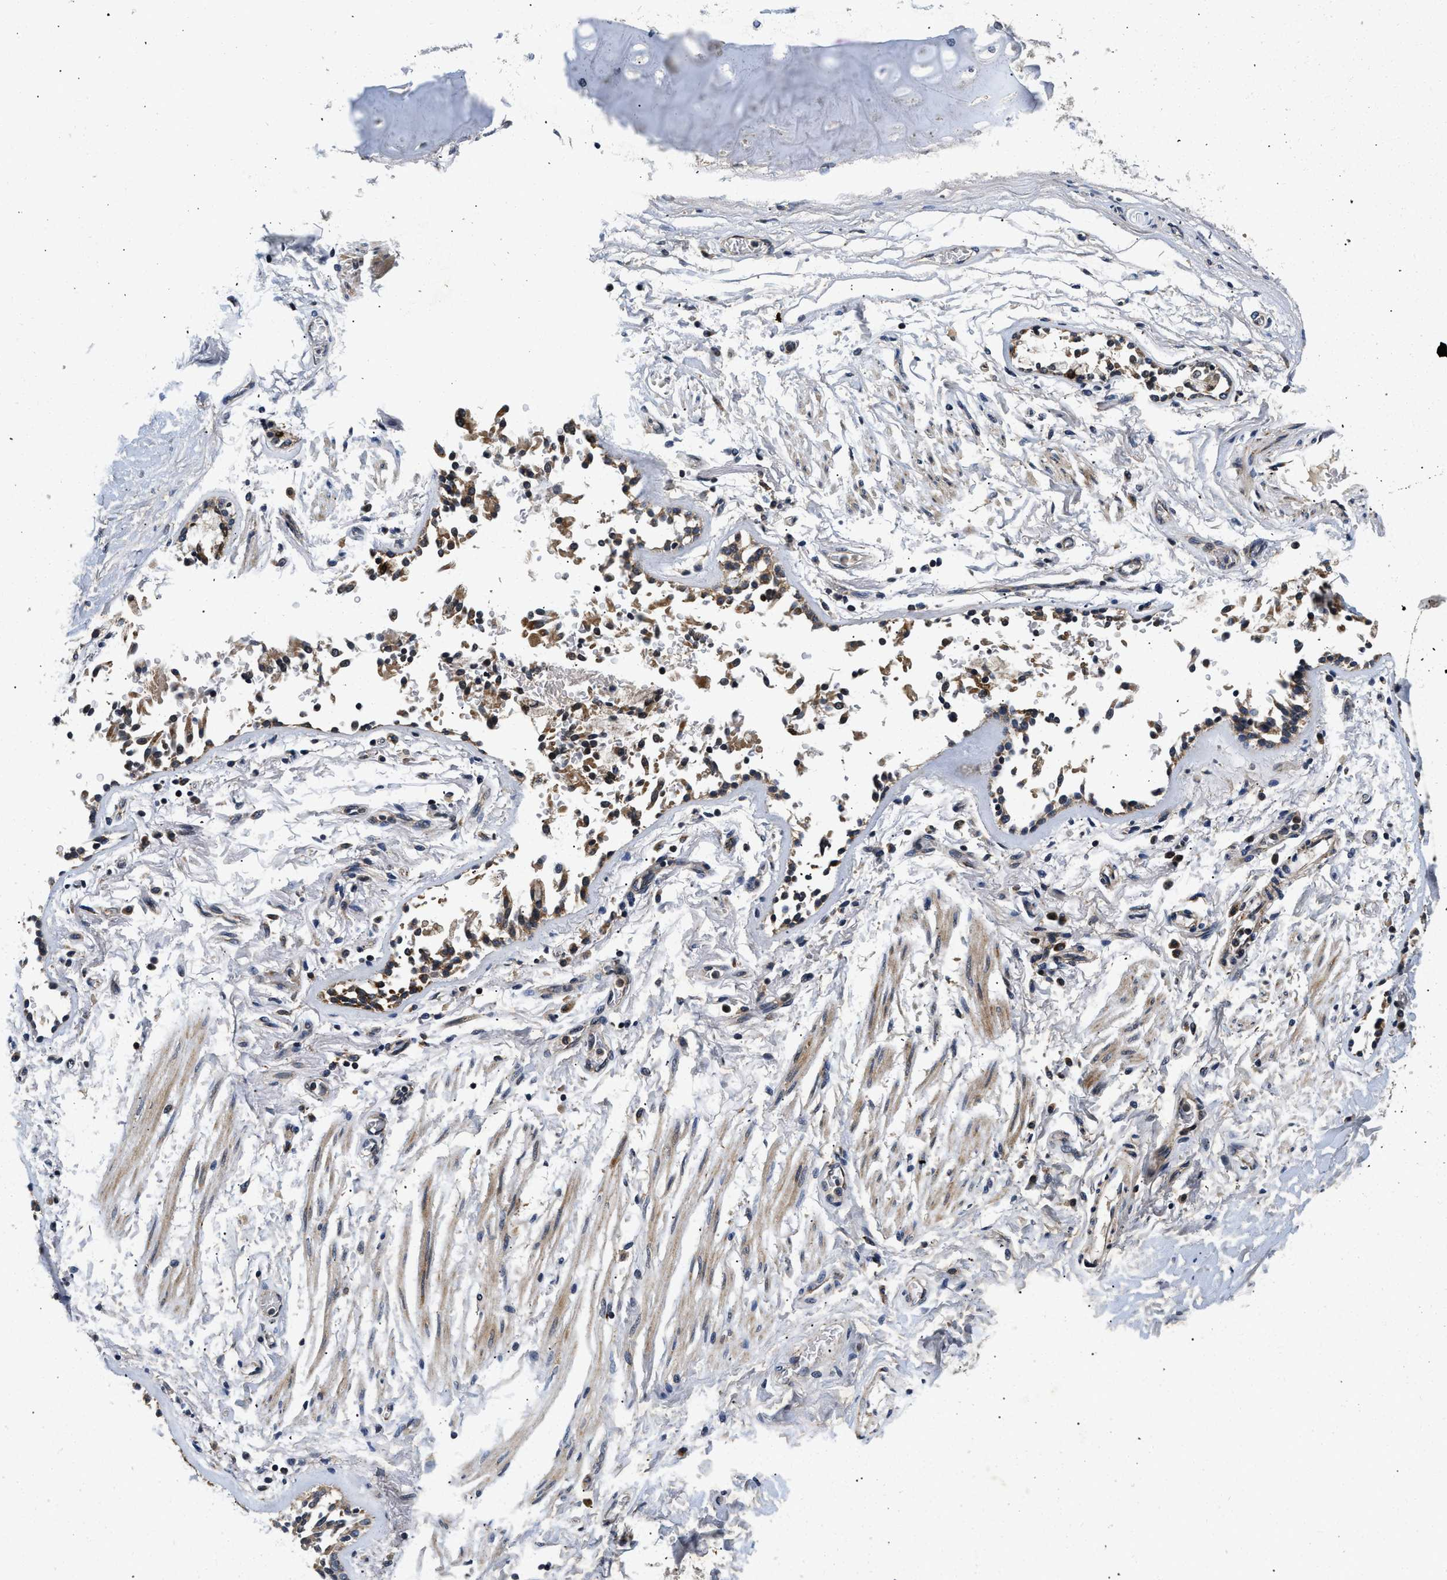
{"staining": {"intensity": "negative", "quantity": "none", "location": "none"}, "tissue": "adipose tissue", "cell_type": "Adipocytes", "image_type": "normal", "snomed": [{"axis": "morphology", "description": "Normal tissue, NOS"}, {"axis": "topography", "description": "Cartilage tissue"}, {"axis": "topography", "description": "Lung"}], "caption": "Immunohistochemical staining of unremarkable adipose tissue shows no significant staining in adipocytes. The staining was performed using DAB (3,3'-diaminobenzidine) to visualize the protein expression in brown, while the nuclei were stained in blue with hematoxylin (Magnification: 20x).", "gene": "PDP1", "patient": {"sex": "female", "age": 77}}